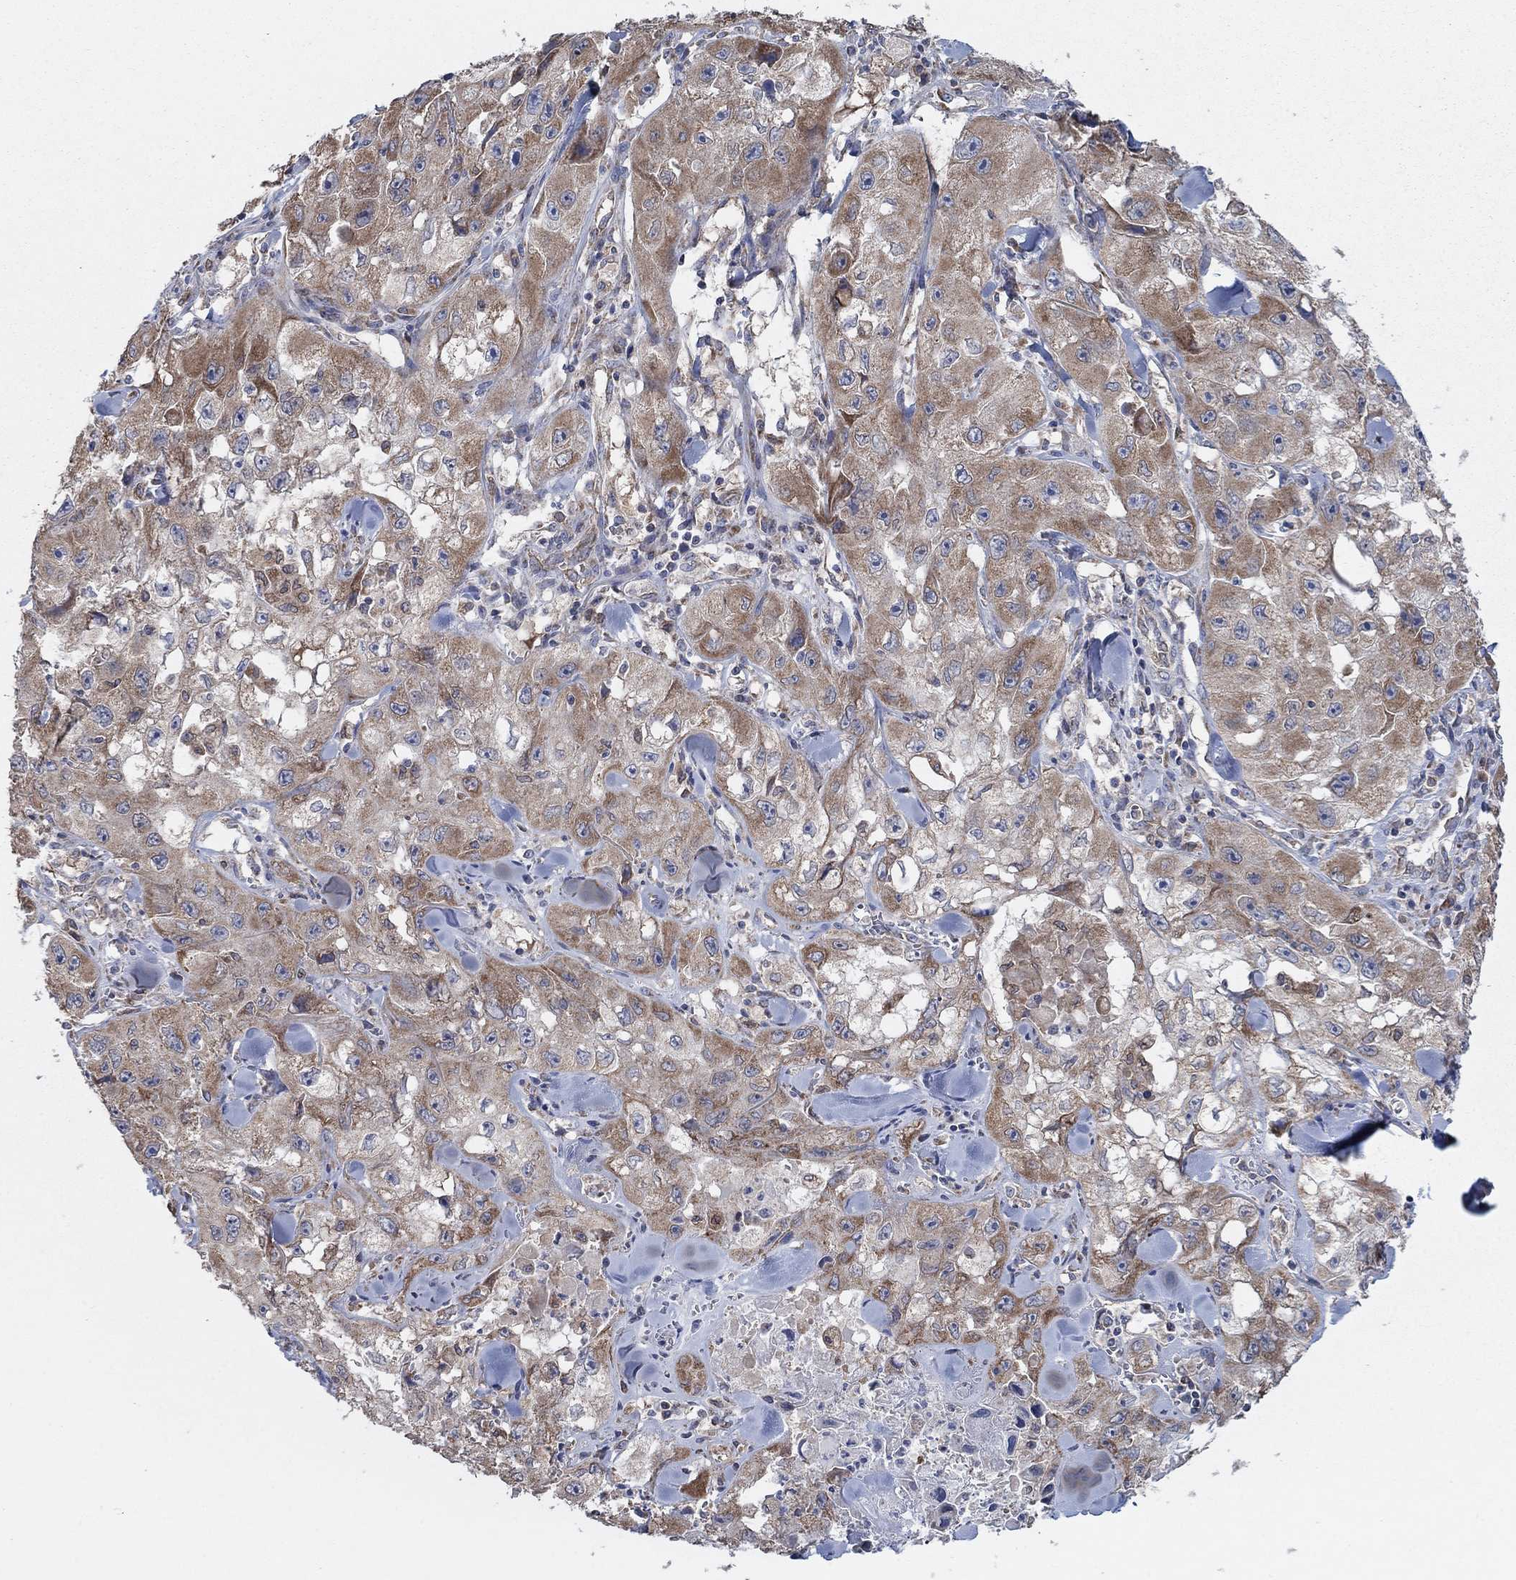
{"staining": {"intensity": "weak", "quantity": ">75%", "location": "cytoplasmic/membranous"}, "tissue": "skin cancer", "cell_type": "Tumor cells", "image_type": "cancer", "snomed": [{"axis": "morphology", "description": "Squamous cell carcinoma, NOS"}, {"axis": "topography", "description": "Skin"}, {"axis": "topography", "description": "Subcutis"}], "caption": "This image exhibits IHC staining of human skin squamous cell carcinoma, with low weak cytoplasmic/membranous positivity in about >75% of tumor cells.", "gene": "NCEH1", "patient": {"sex": "male", "age": 73}}